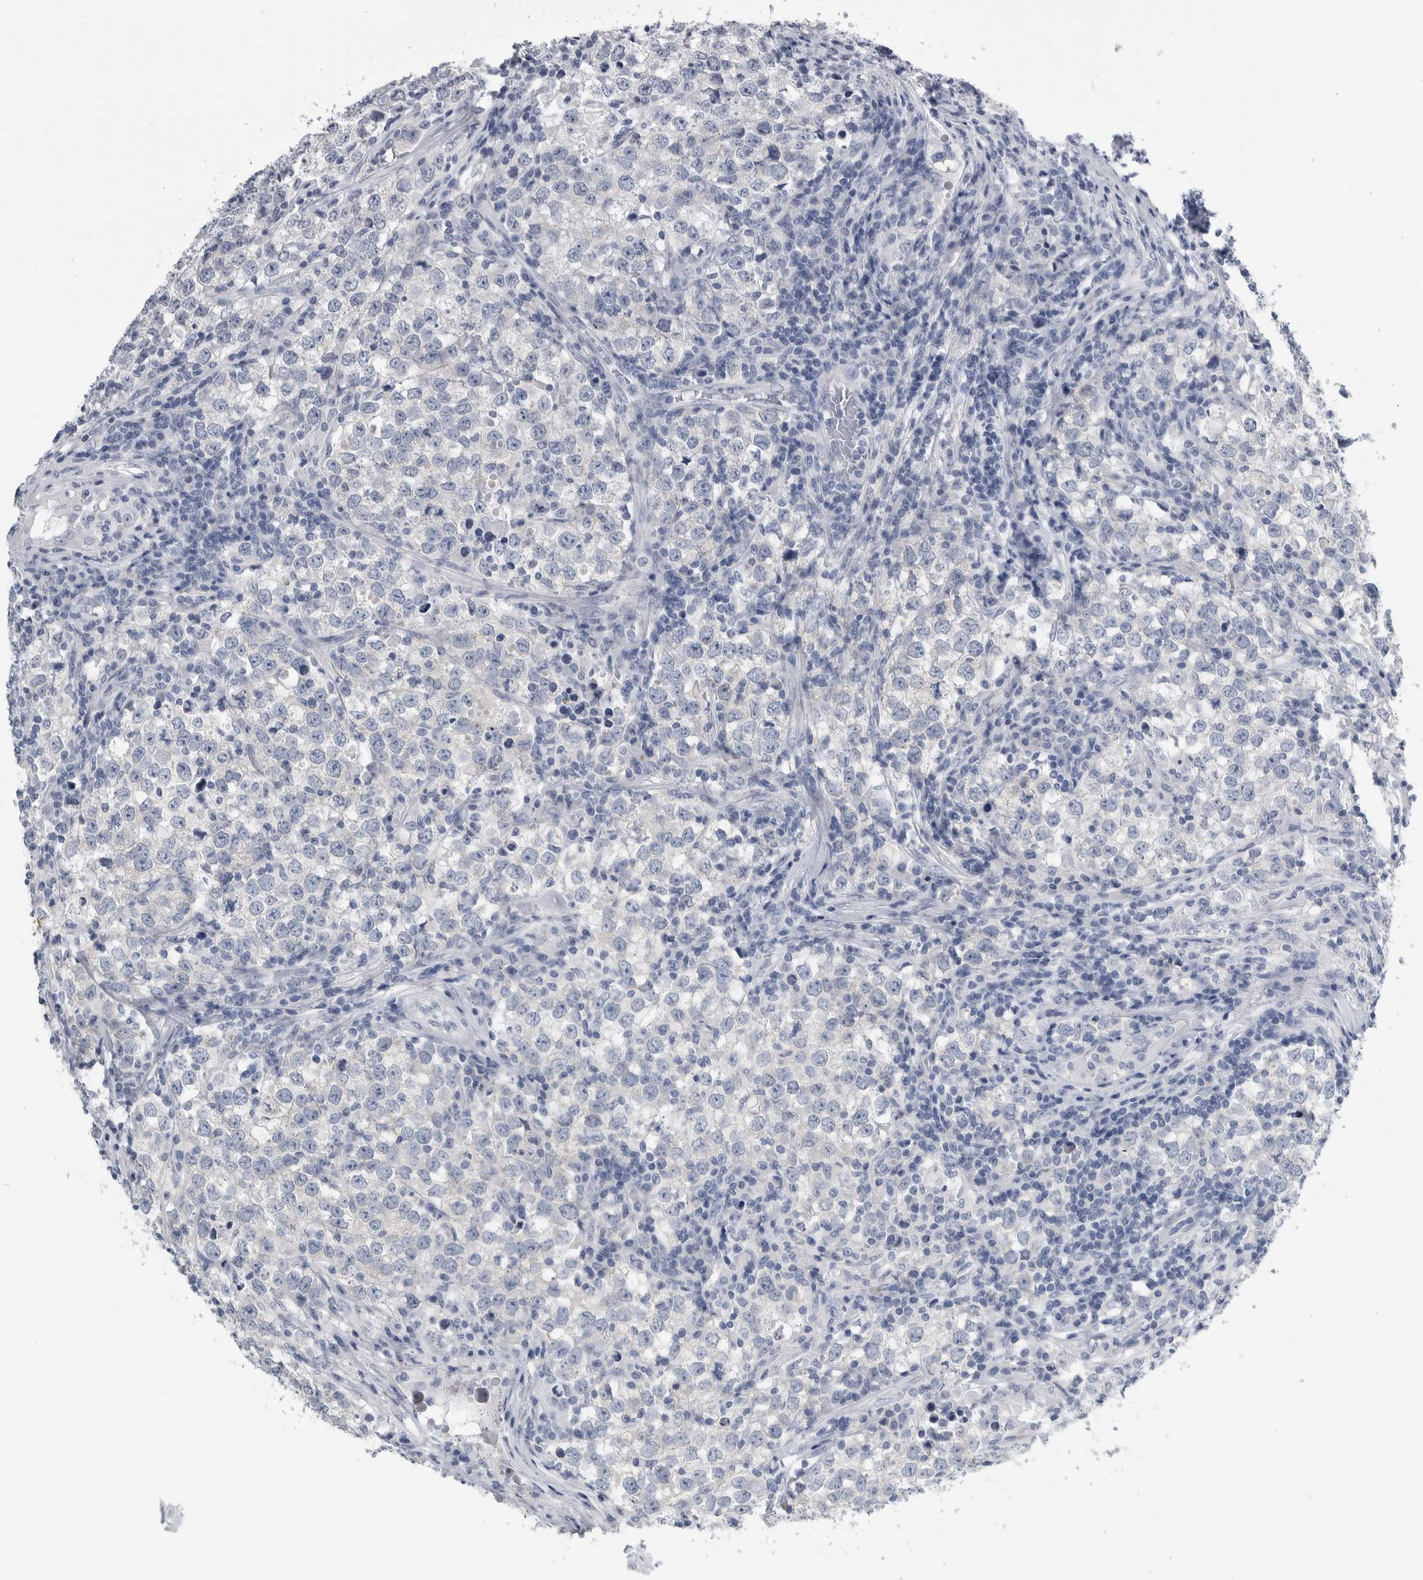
{"staining": {"intensity": "negative", "quantity": "none", "location": "none"}, "tissue": "testis cancer", "cell_type": "Tumor cells", "image_type": "cancer", "snomed": [{"axis": "morphology", "description": "Seminoma, NOS"}, {"axis": "morphology", "description": "Carcinoma, Embryonal, NOS"}, {"axis": "topography", "description": "Testis"}], "caption": "Human testis cancer (seminoma) stained for a protein using immunohistochemistry (IHC) displays no staining in tumor cells.", "gene": "CDH17", "patient": {"sex": "male", "age": 28}}